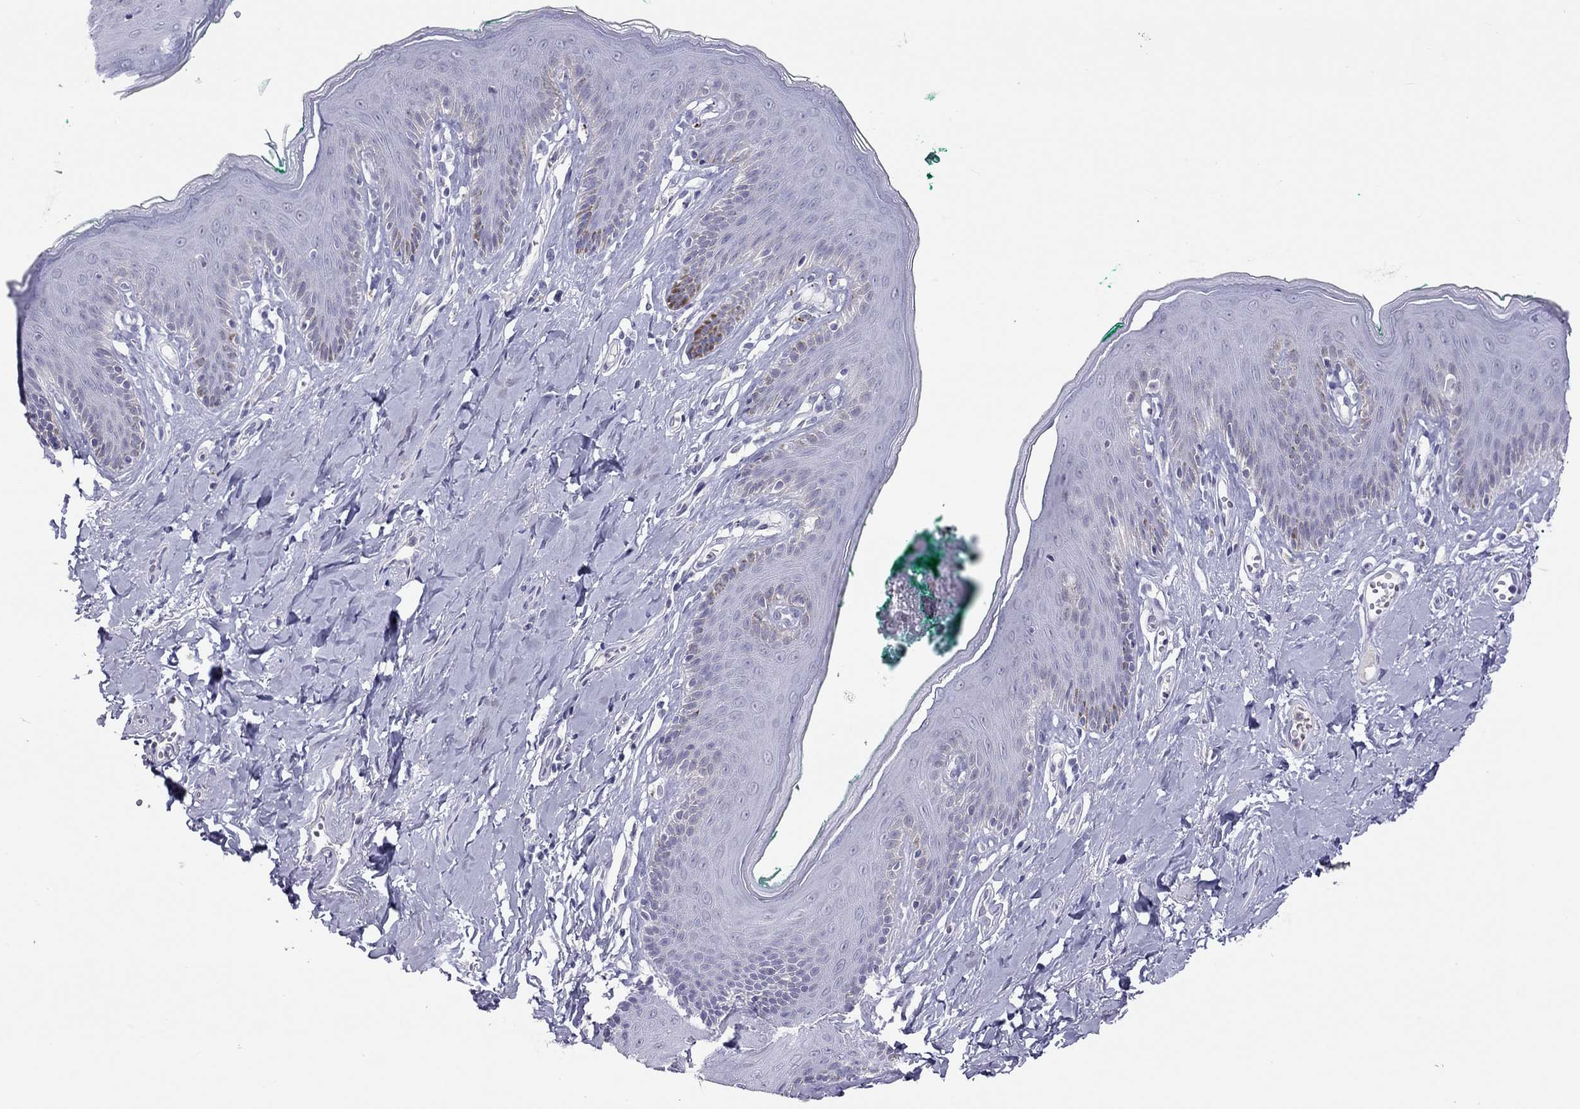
{"staining": {"intensity": "negative", "quantity": "none", "location": "none"}, "tissue": "skin", "cell_type": "Epidermal cells", "image_type": "normal", "snomed": [{"axis": "morphology", "description": "Normal tissue, NOS"}, {"axis": "topography", "description": "Vulva"}], "caption": "Human skin stained for a protein using immunohistochemistry (IHC) exhibits no expression in epidermal cells.", "gene": "JHY", "patient": {"sex": "female", "age": 66}}